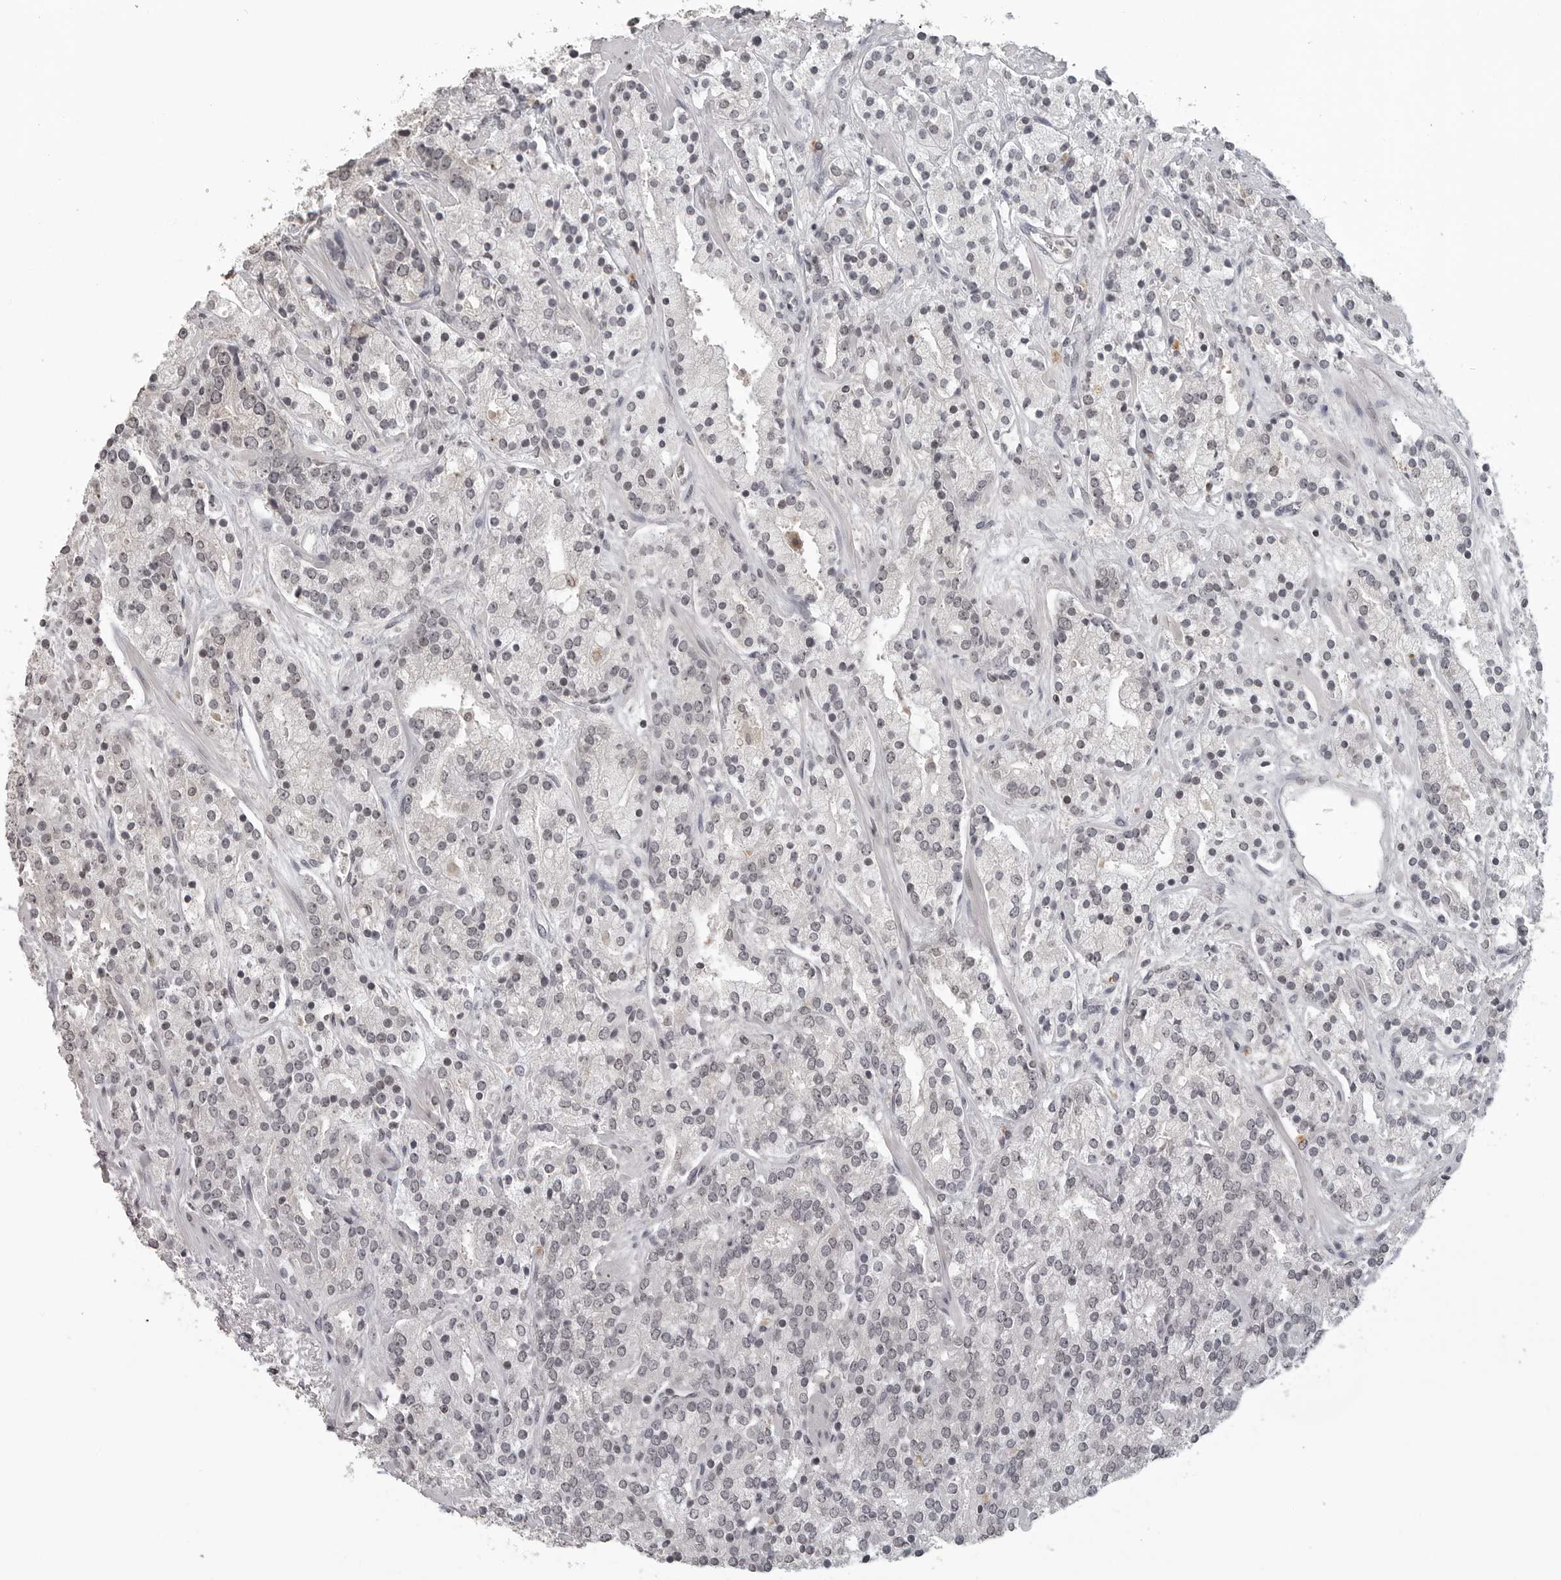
{"staining": {"intensity": "moderate", "quantity": "<25%", "location": "nuclear"}, "tissue": "prostate cancer", "cell_type": "Tumor cells", "image_type": "cancer", "snomed": [{"axis": "morphology", "description": "Adenocarcinoma, High grade"}, {"axis": "topography", "description": "Prostate"}], "caption": "Prostate cancer stained with a brown dye displays moderate nuclear positive positivity in approximately <25% of tumor cells.", "gene": "DDX54", "patient": {"sex": "male", "age": 71}}